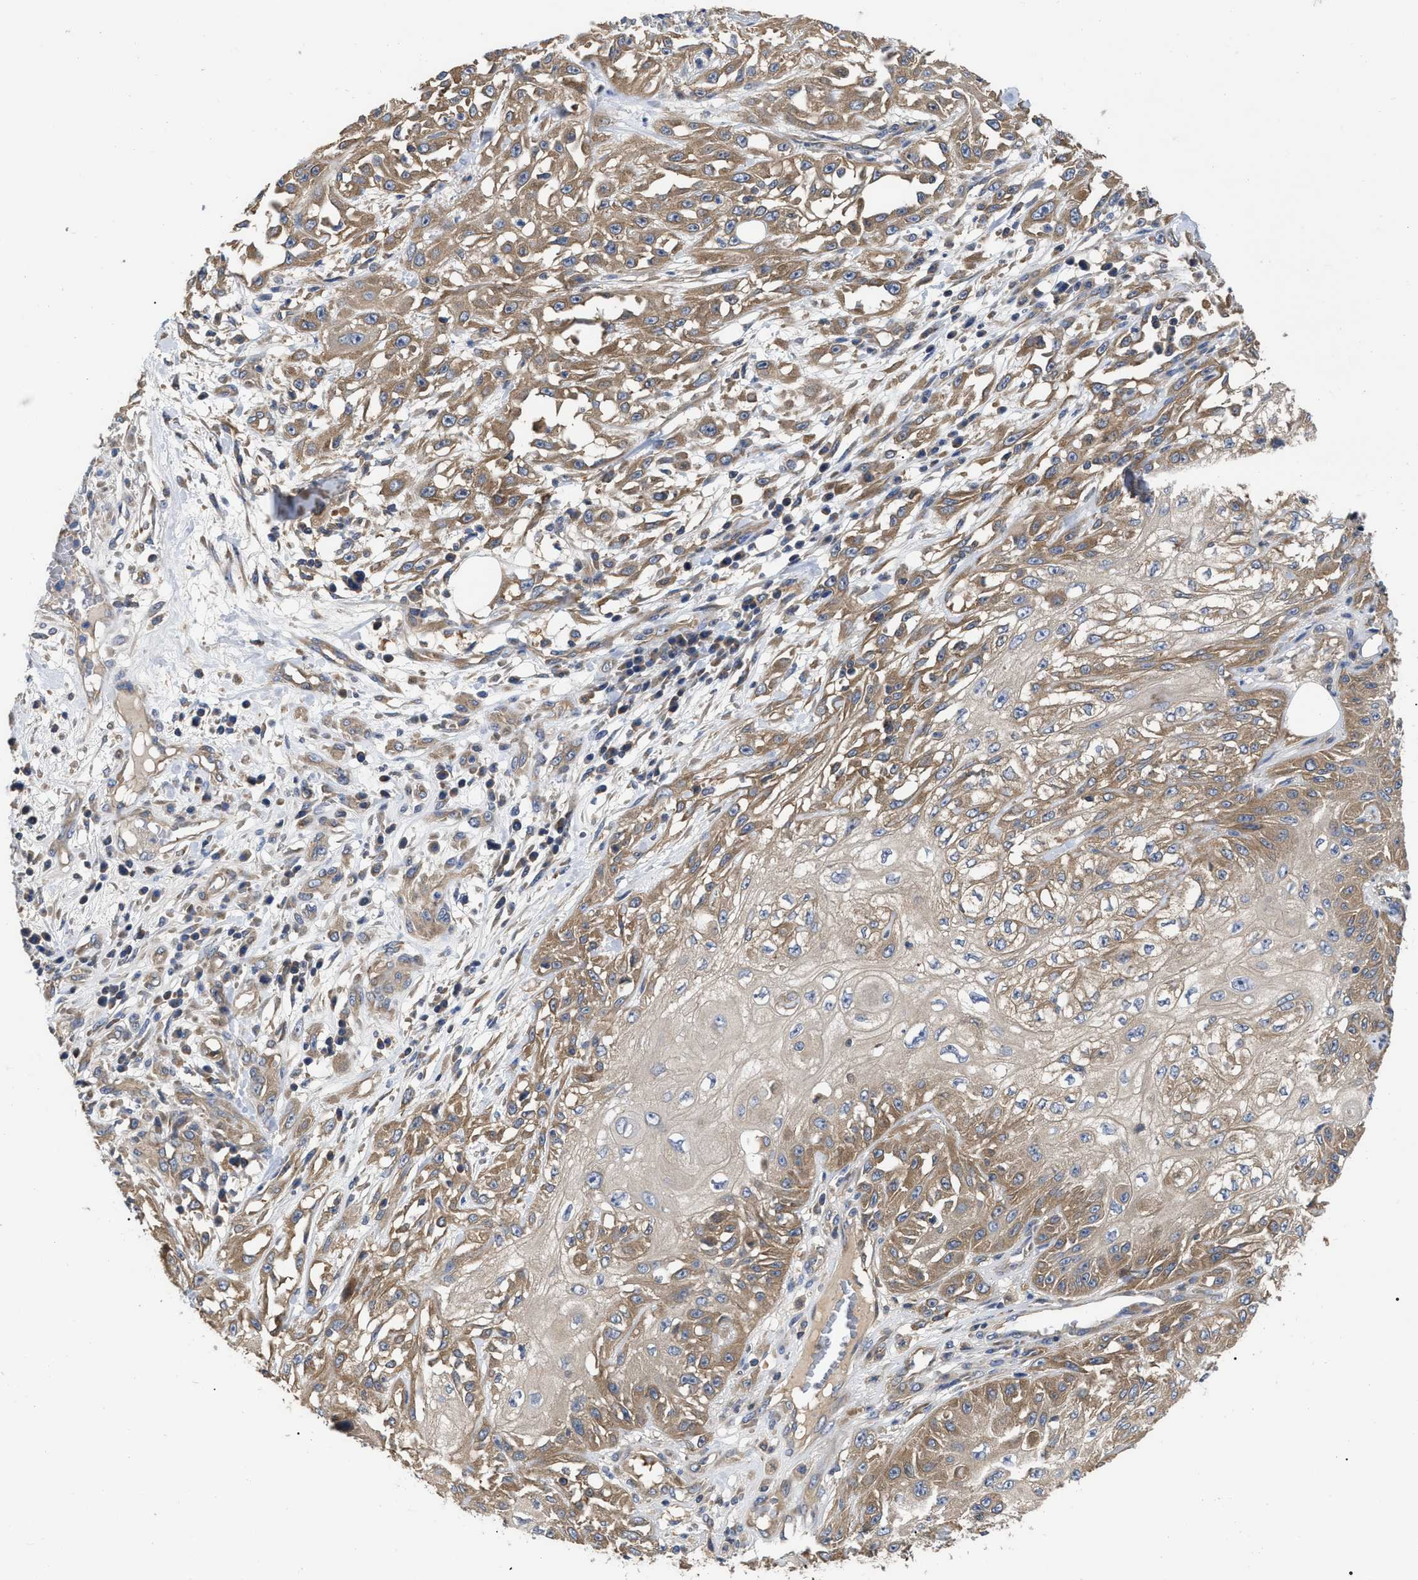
{"staining": {"intensity": "moderate", "quantity": ">75%", "location": "cytoplasmic/membranous"}, "tissue": "skin cancer", "cell_type": "Tumor cells", "image_type": "cancer", "snomed": [{"axis": "morphology", "description": "Squamous cell carcinoma, NOS"}, {"axis": "morphology", "description": "Squamous cell carcinoma, metastatic, NOS"}, {"axis": "topography", "description": "Skin"}, {"axis": "topography", "description": "Lymph node"}], "caption": "A brown stain highlights moderate cytoplasmic/membranous positivity of a protein in skin cancer tumor cells. (Stains: DAB (3,3'-diaminobenzidine) in brown, nuclei in blue, Microscopy: brightfield microscopy at high magnification).", "gene": "RAP1GDS1", "patient": {"sex": "male", "age": 75}}